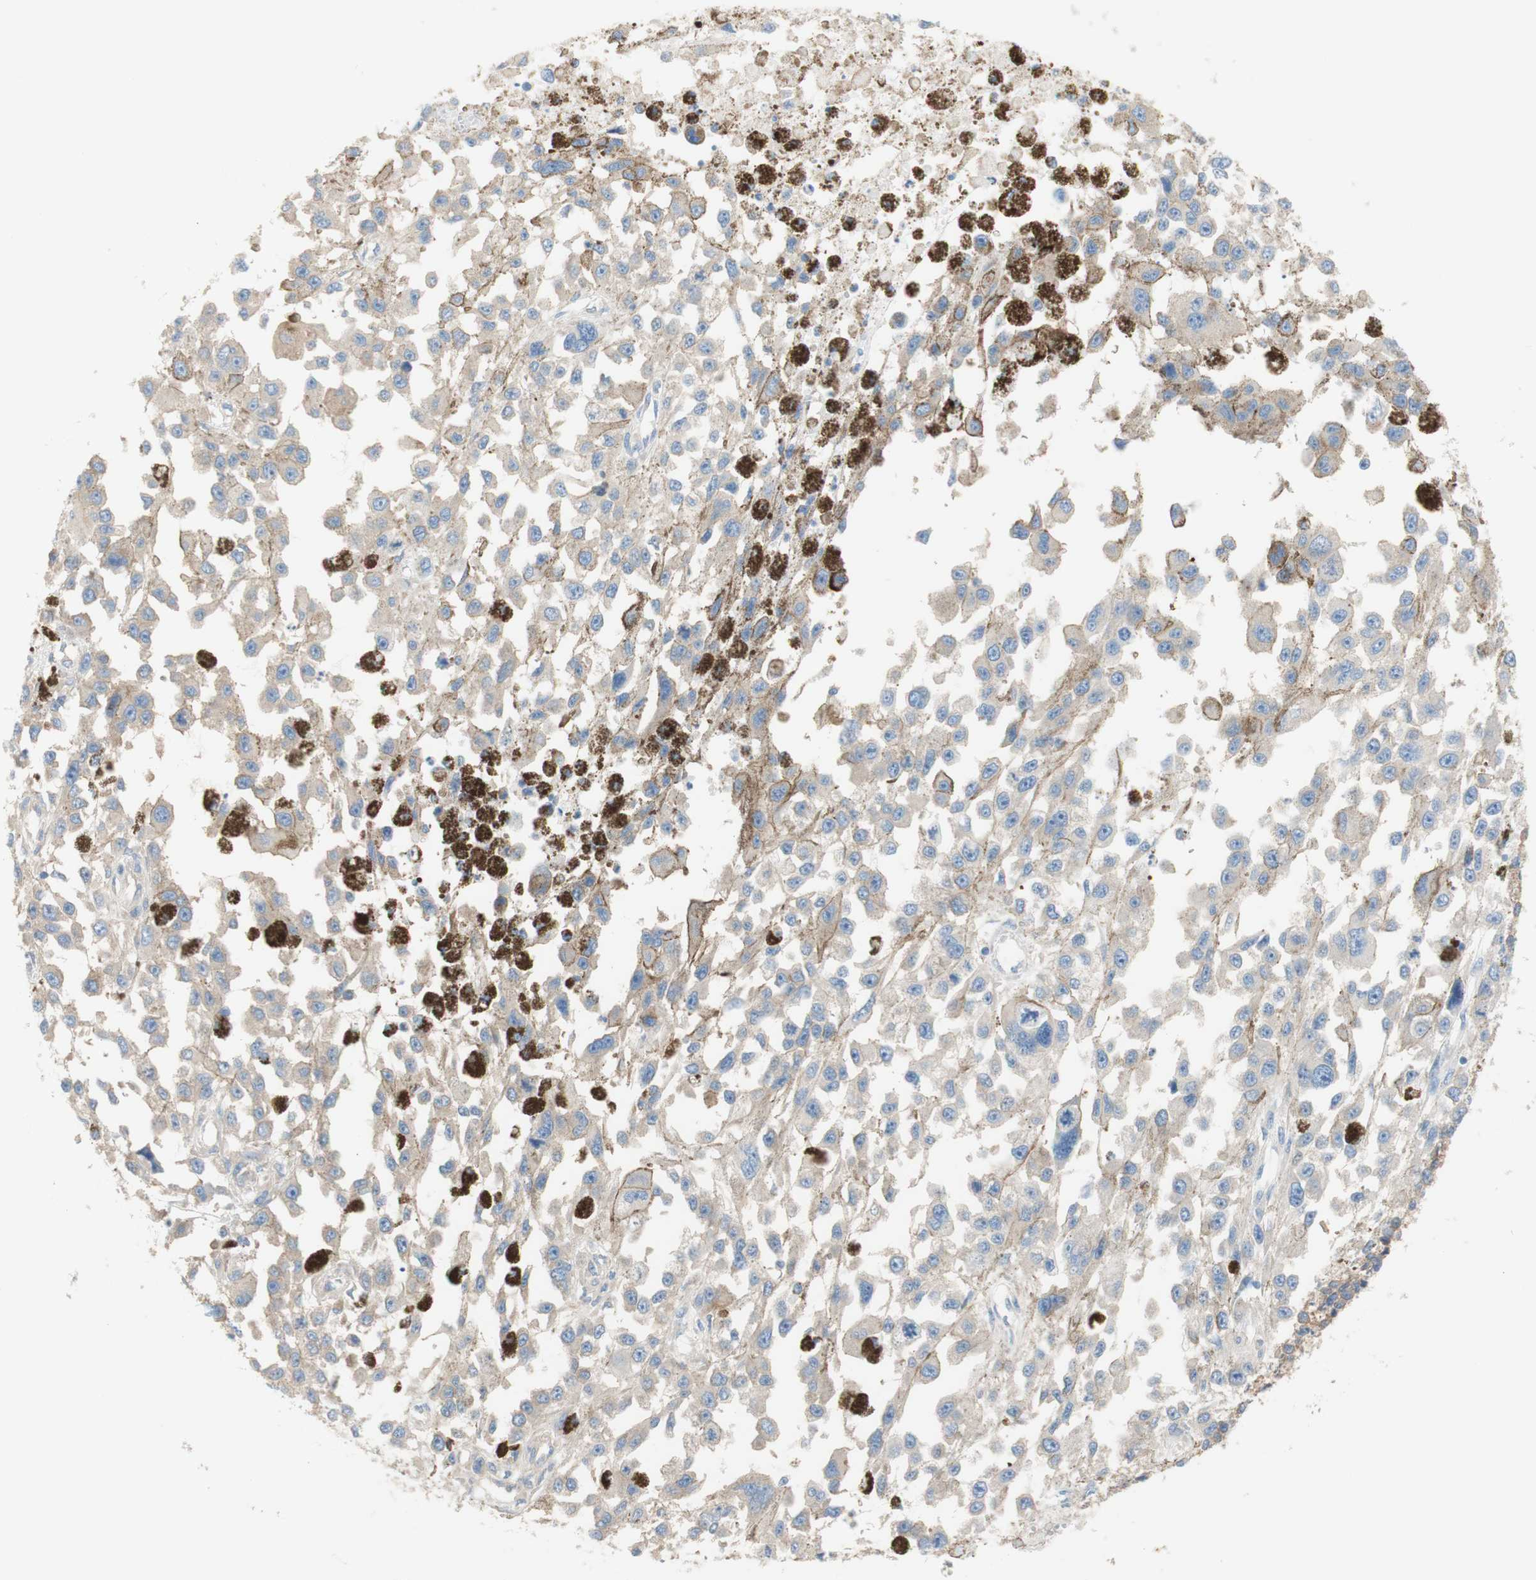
{"staining": {"intensity": "moderate", "quantity": ">75%", "location": "cytoplasmic/membranous"}, "tissue": "melanoma", "cell_type": "Tumor cells", "image_type": "cancer", "snomed": [{"axis": "morphology", "description": "Malignant melanoma, Metastatic site"}, {"axis": "topography", "description": "Lymph node"}], "caption": "Protein staining by immunohistochemistry (IHC) displays moderate cytoplasmic/membranous staining in about >75% of tumor cells in malignant melanoma (metastatic site).", "gene": "ATP2B1", "patient": {"sex": "male", "age": 59}}